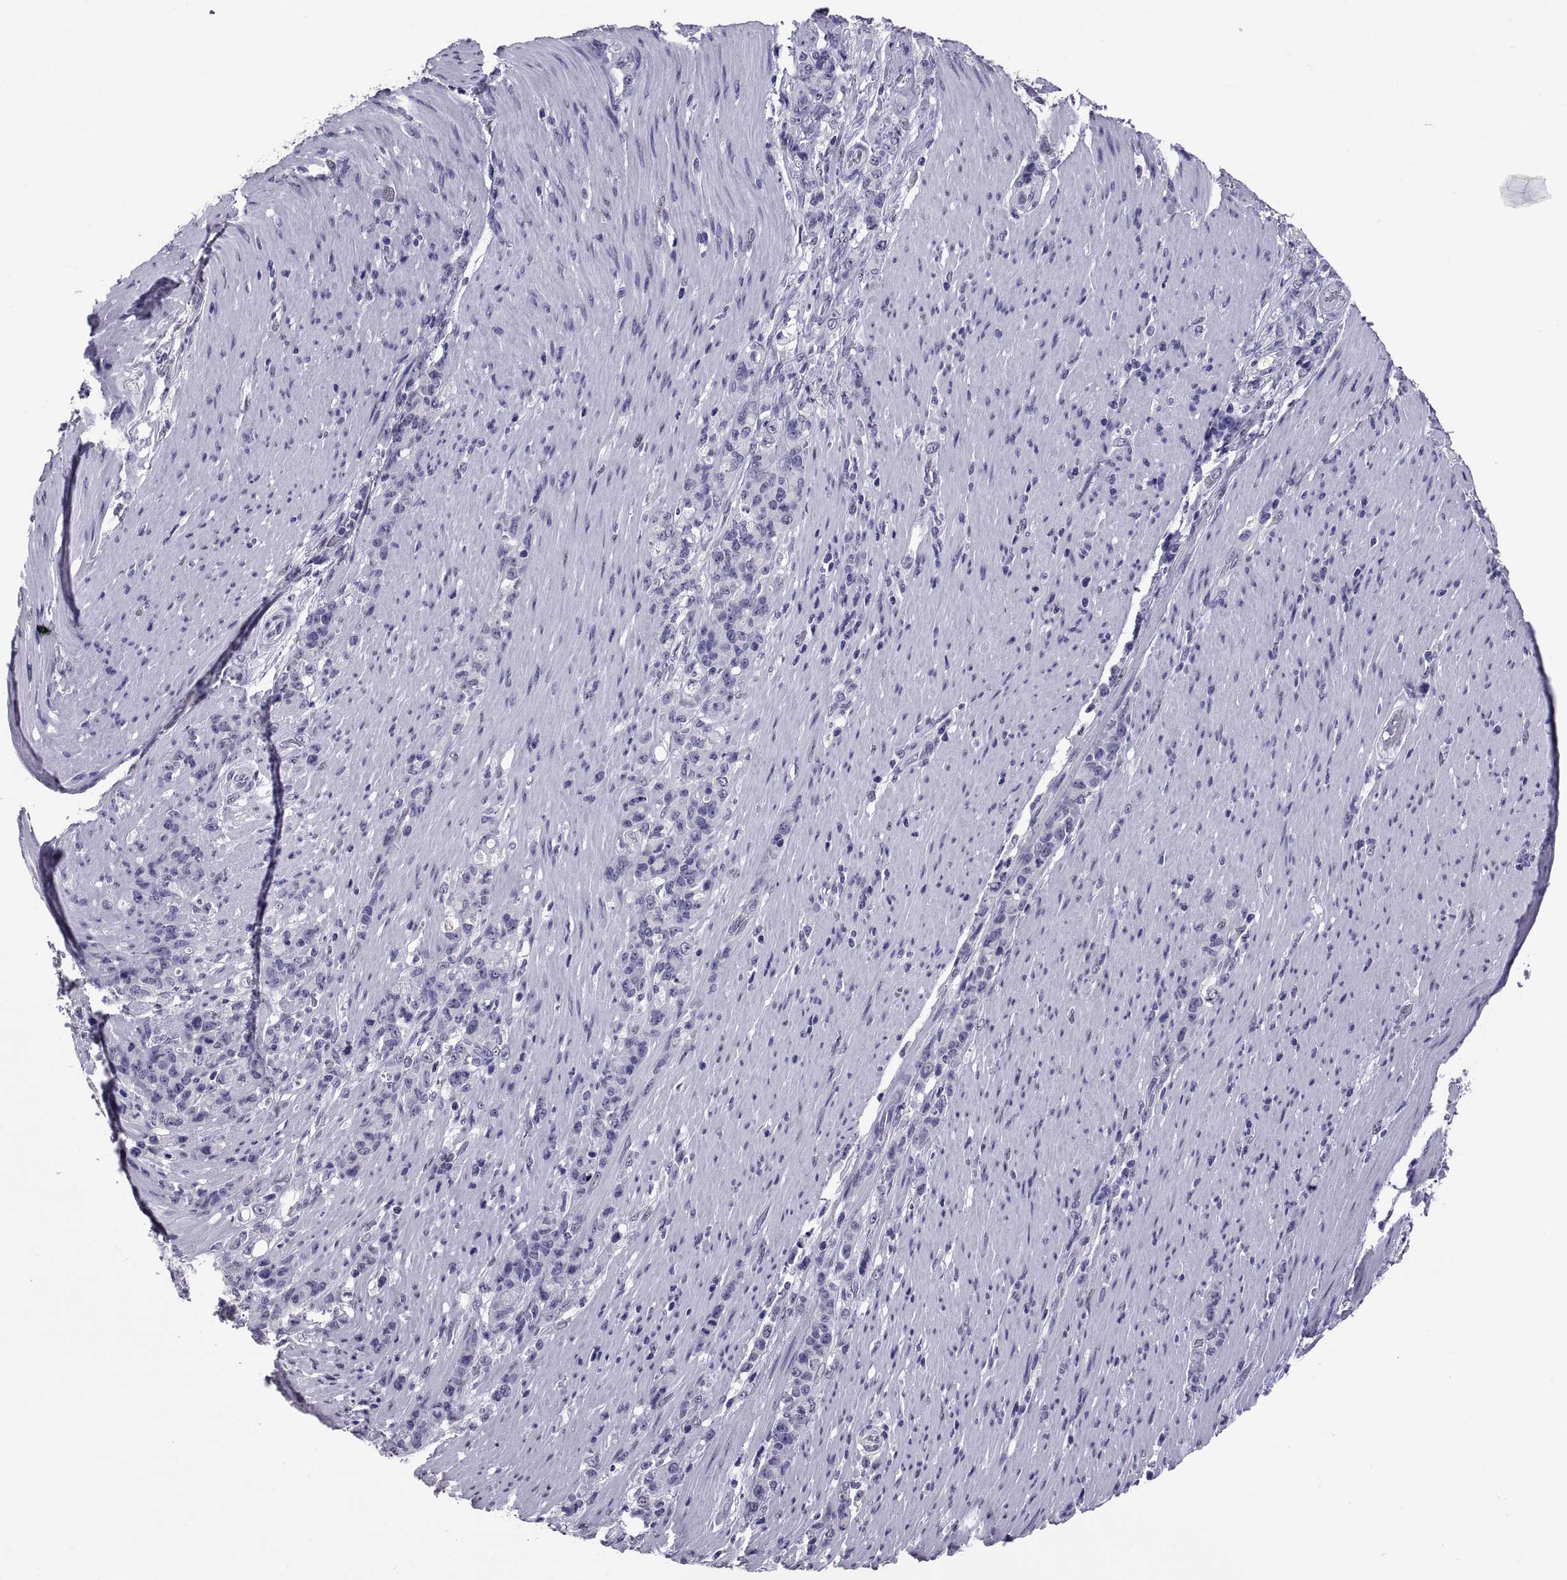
{"staining": {"intensity": "negative", "quantity": "none", "location": "none"}, "tissue": "stomach cancer", "cell_type": "Tumor cells", "image_type": "cancer", "snomed": [{"axis": "morphology", "description": "Adenocarcinoma, NOS"}, {"axis": "topography", "description": "Stomach"}], "caption": "The immunohistochemistry image has no significant expression in tumor cells of stomach adenocarcinoma tissue.", "gene": "TGFBR3L", "patient": {"sex": "female", "age": 79}}